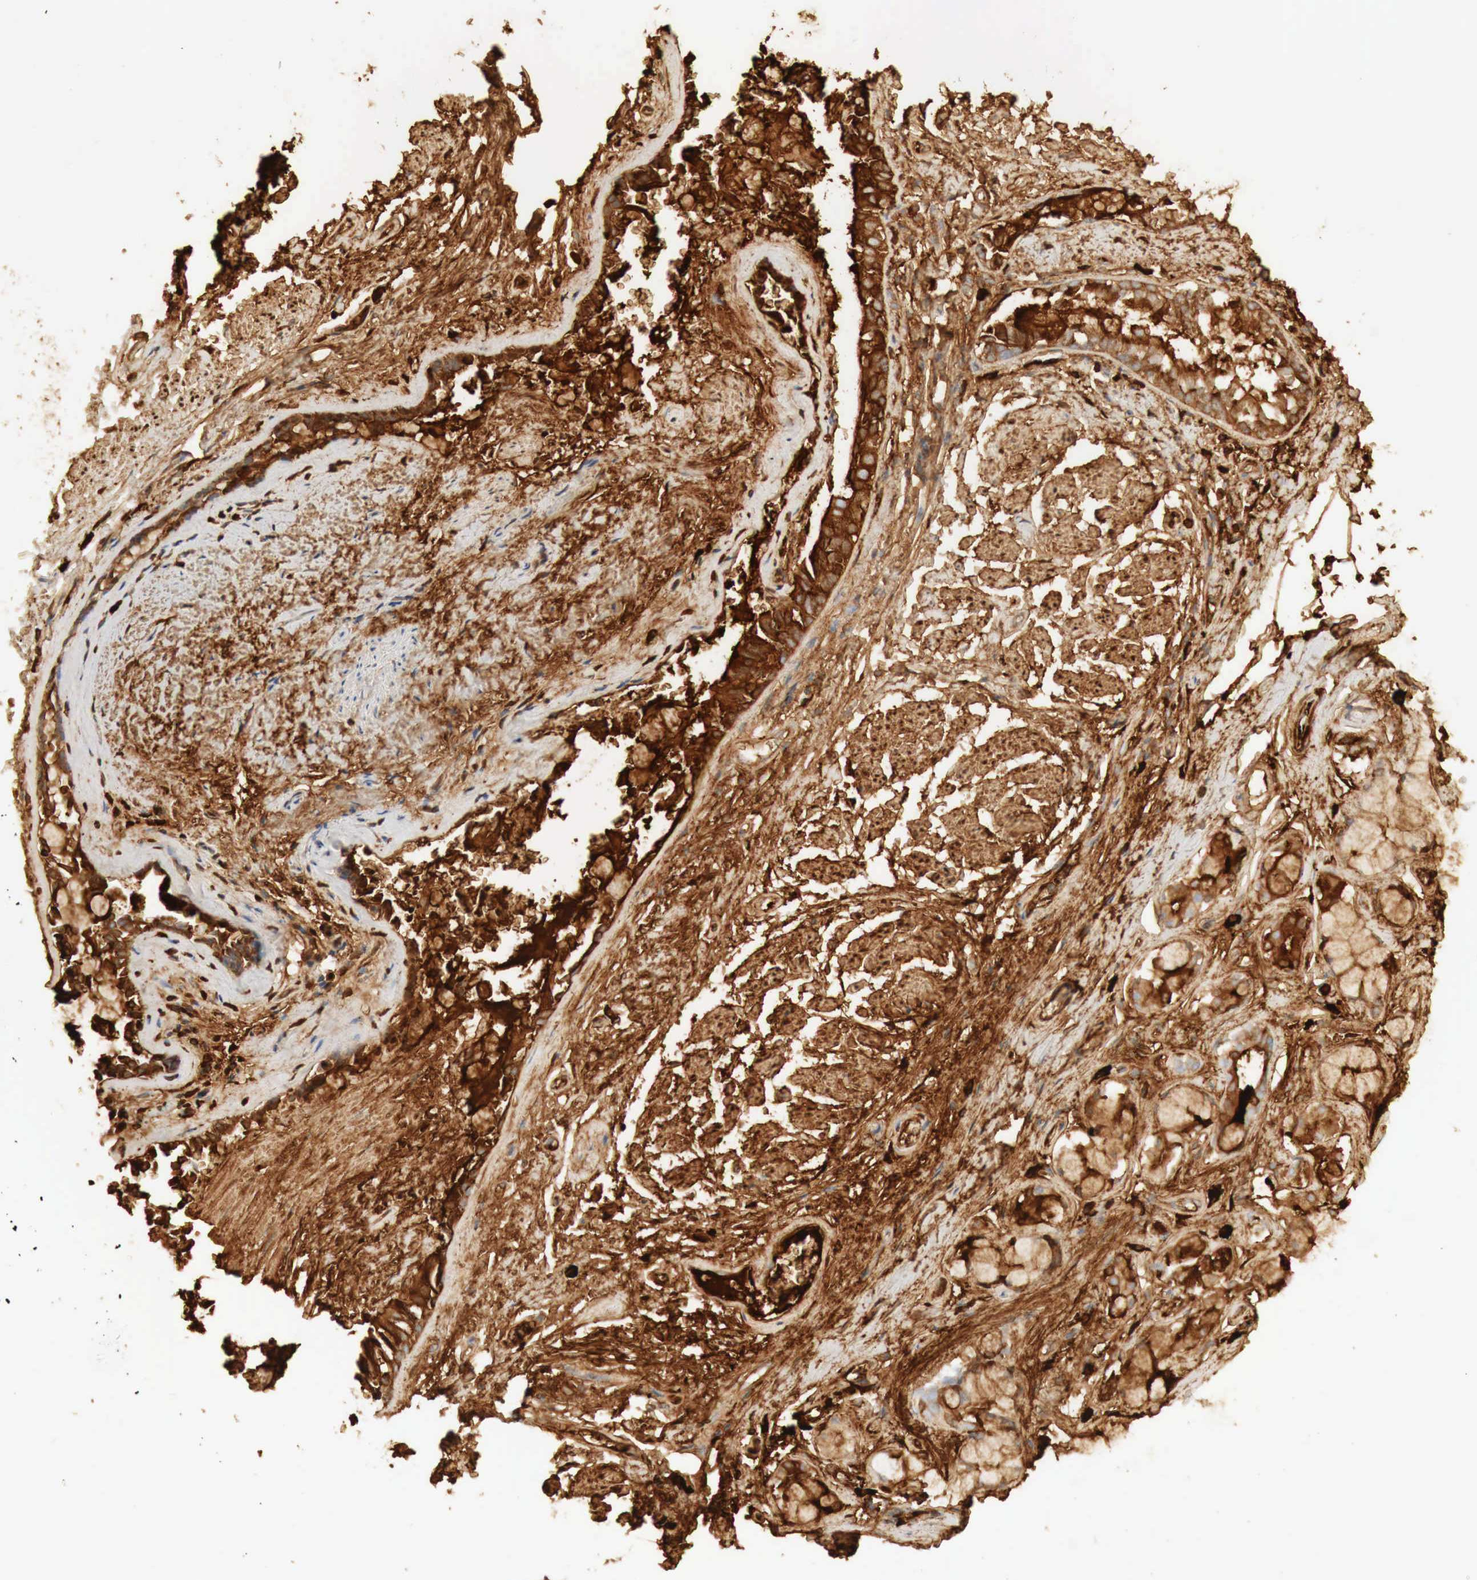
{"staining": {"intensity": "strong", "quantity": ">75%", "location": "cytoplasmic/membranous"}, "tissue": "adipose tissue", "cell_type": "Adipocytes", "image_type": "normal", "snomed": [{"axis": "morphology", "description": "Normal tissue, NOS"}, {"axis": "topography", "description": "Cartilage tissue"}, {"axis": "topography", "description": "Lung"}], "caption": "A histopathology image of adipose tissue stained for a protein demonstrates strong cytoplasmic/membranous brown staining in adipocytes. (brown staining indicates protein expression, while blue staining denotes nuclei).", "gene": "IGLC3", "patient": {"sex": "male", "age": 65}}